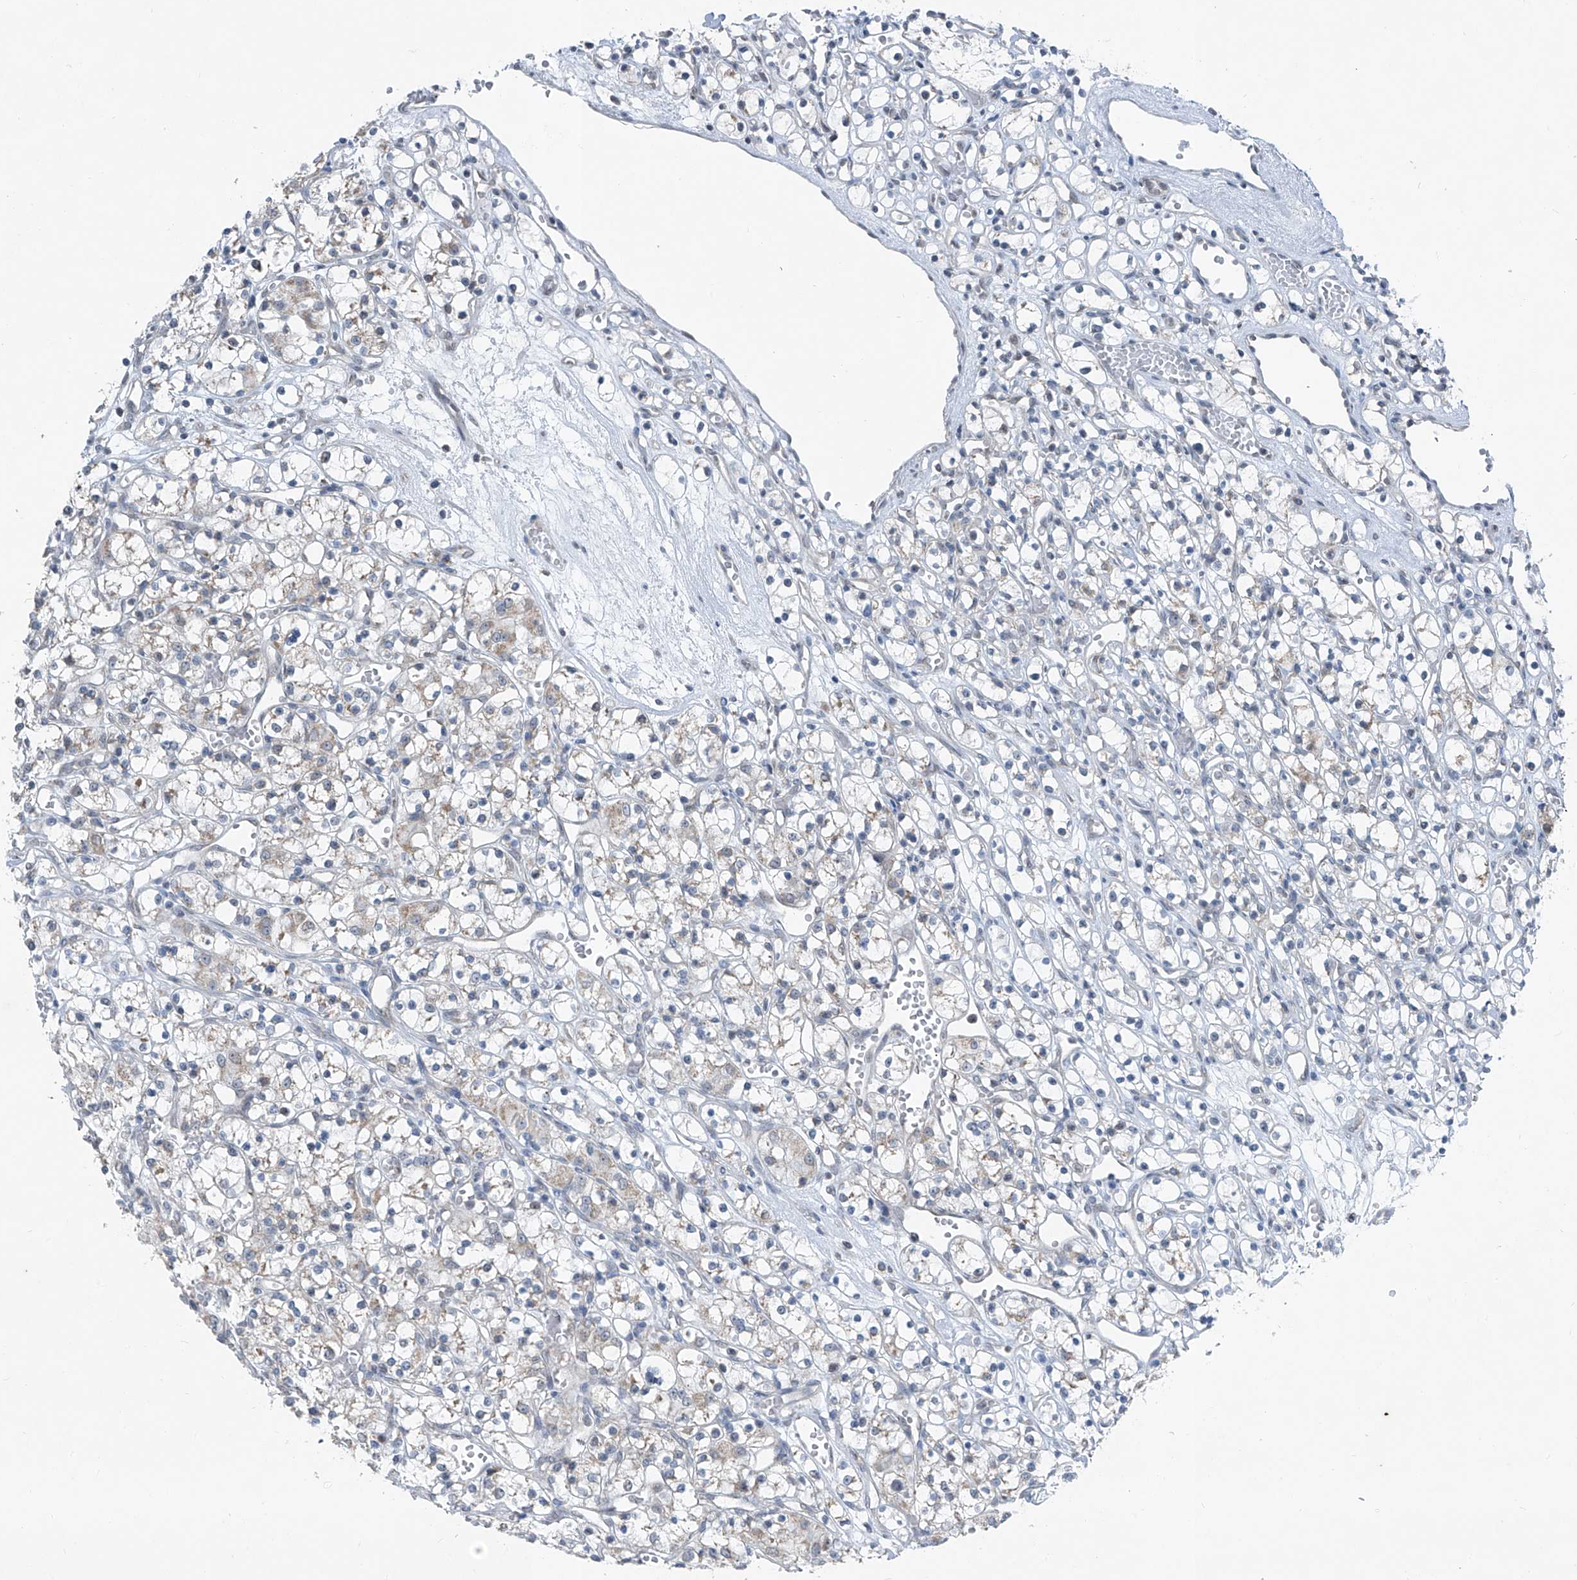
{"staining": {"intensity": "weak", "quantity": "<25%", "location": "cytoplasmic/membranous"}, "tissue": "renal cancer", "cell_type": "Tumor cells", "image_type": "cancer", "snomed": [{"axis": "morphology", "description": "Adenocarcinoma, NOS"}, {"axis": "topography", "description": "Kidney"}], "caption": "Immunohistochemistry (IHC) image of renal adenocarcinoma stained for a protein (brown), which exhibits no staining in tumor cells.", "gene": "DYRK1B", "patient": {"sex": "female", "age": 59}}